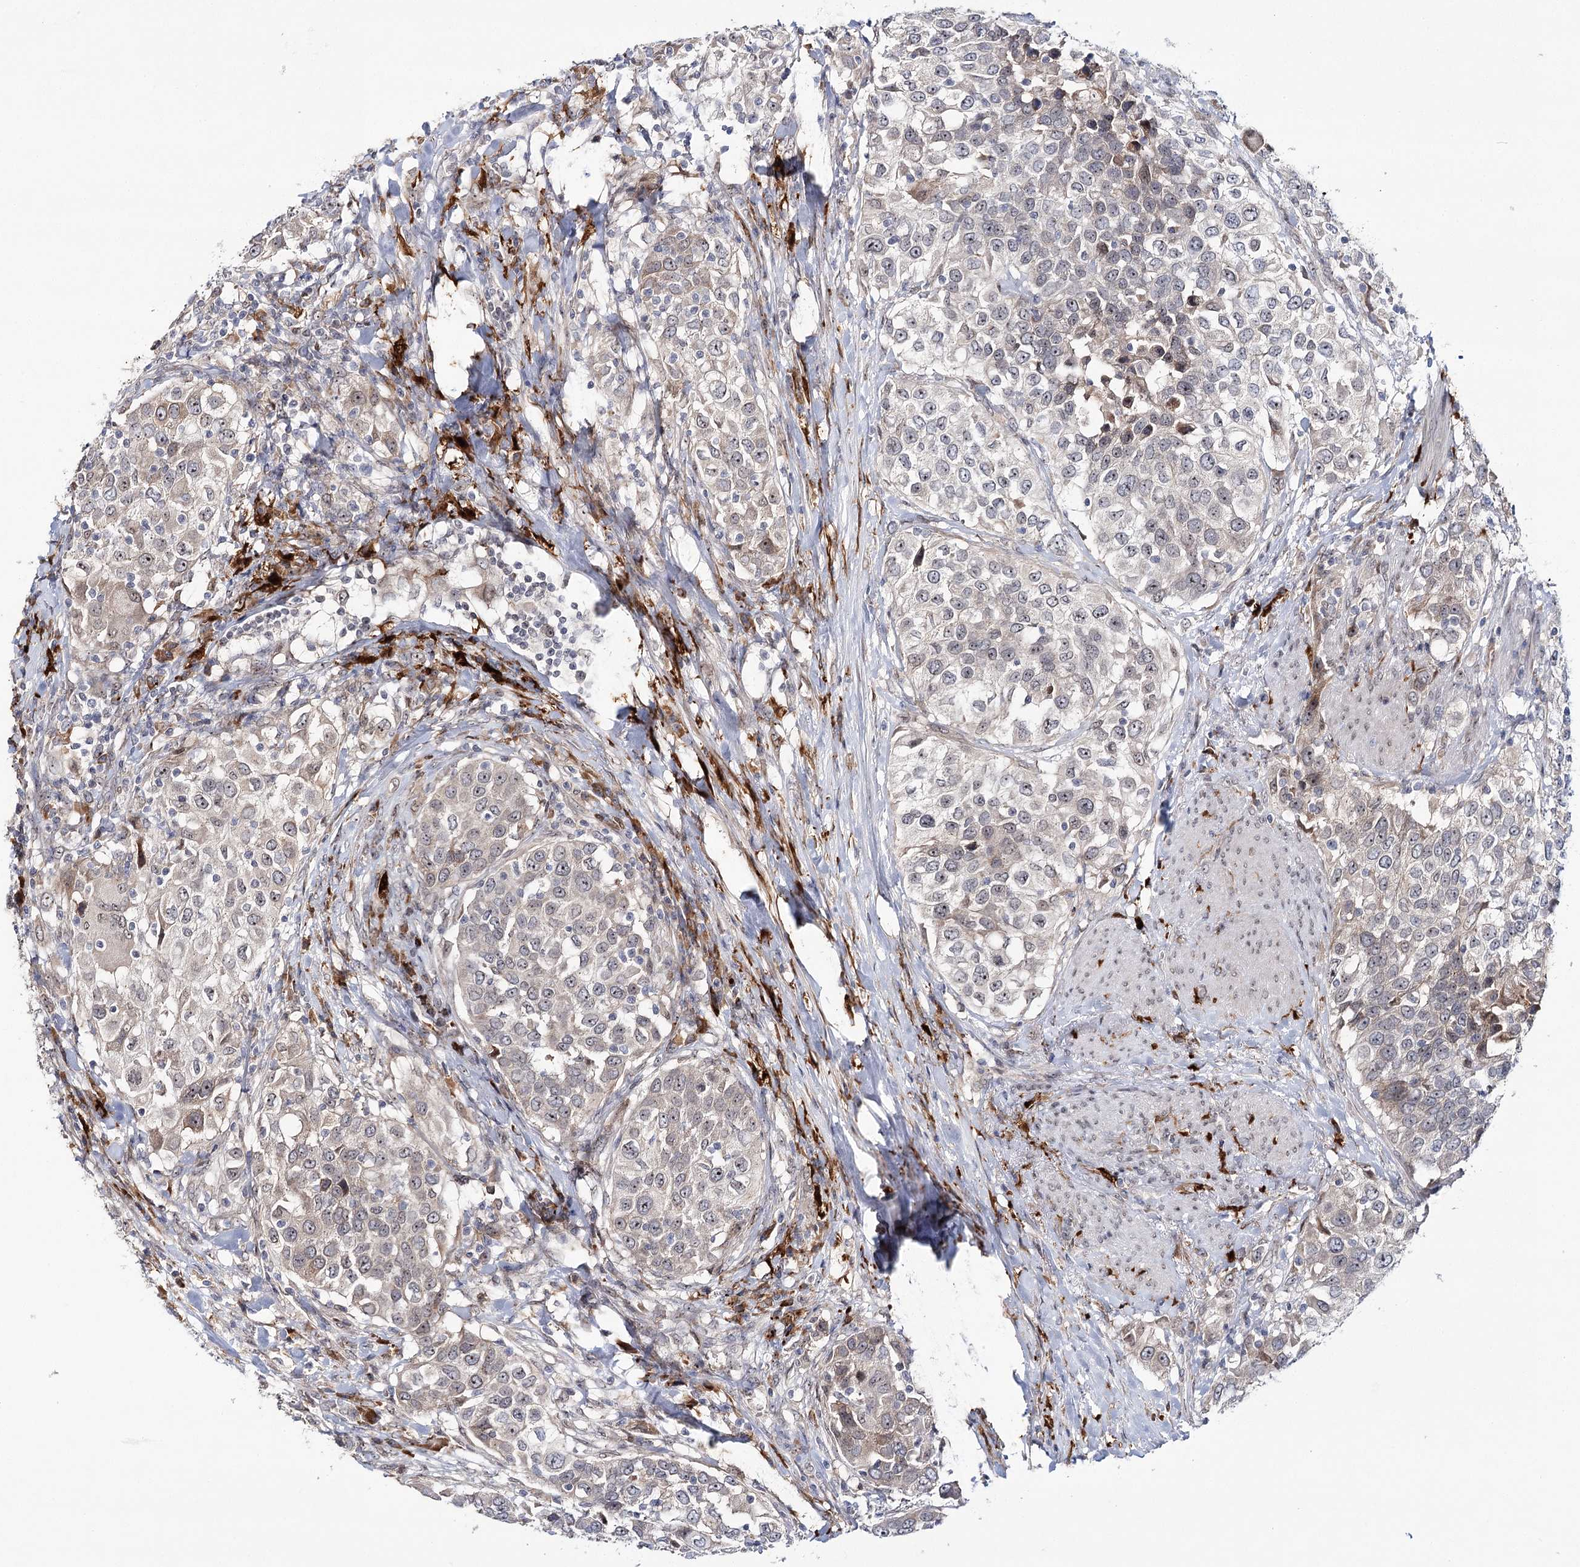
{"staining": {"intensity": "negative", "quantity": "none", "location": "none"}, "tissue": "urothelial cancer", "cell_type": "Tumor cells", "image_type": "cancer", "snomed": [{"axis": "morphology", "description": "Urothelial carcinoma, High grade"}, {"axis": "topography", "description": "Urinary bladder"}], "caption": "This is a micrograph of immunohistochemistry (IHC) staining of urothelial cancer, which shows no positivity in tumor cells.", "gene": "WDR36", "patient": {"sex": "female", "age": 80}}